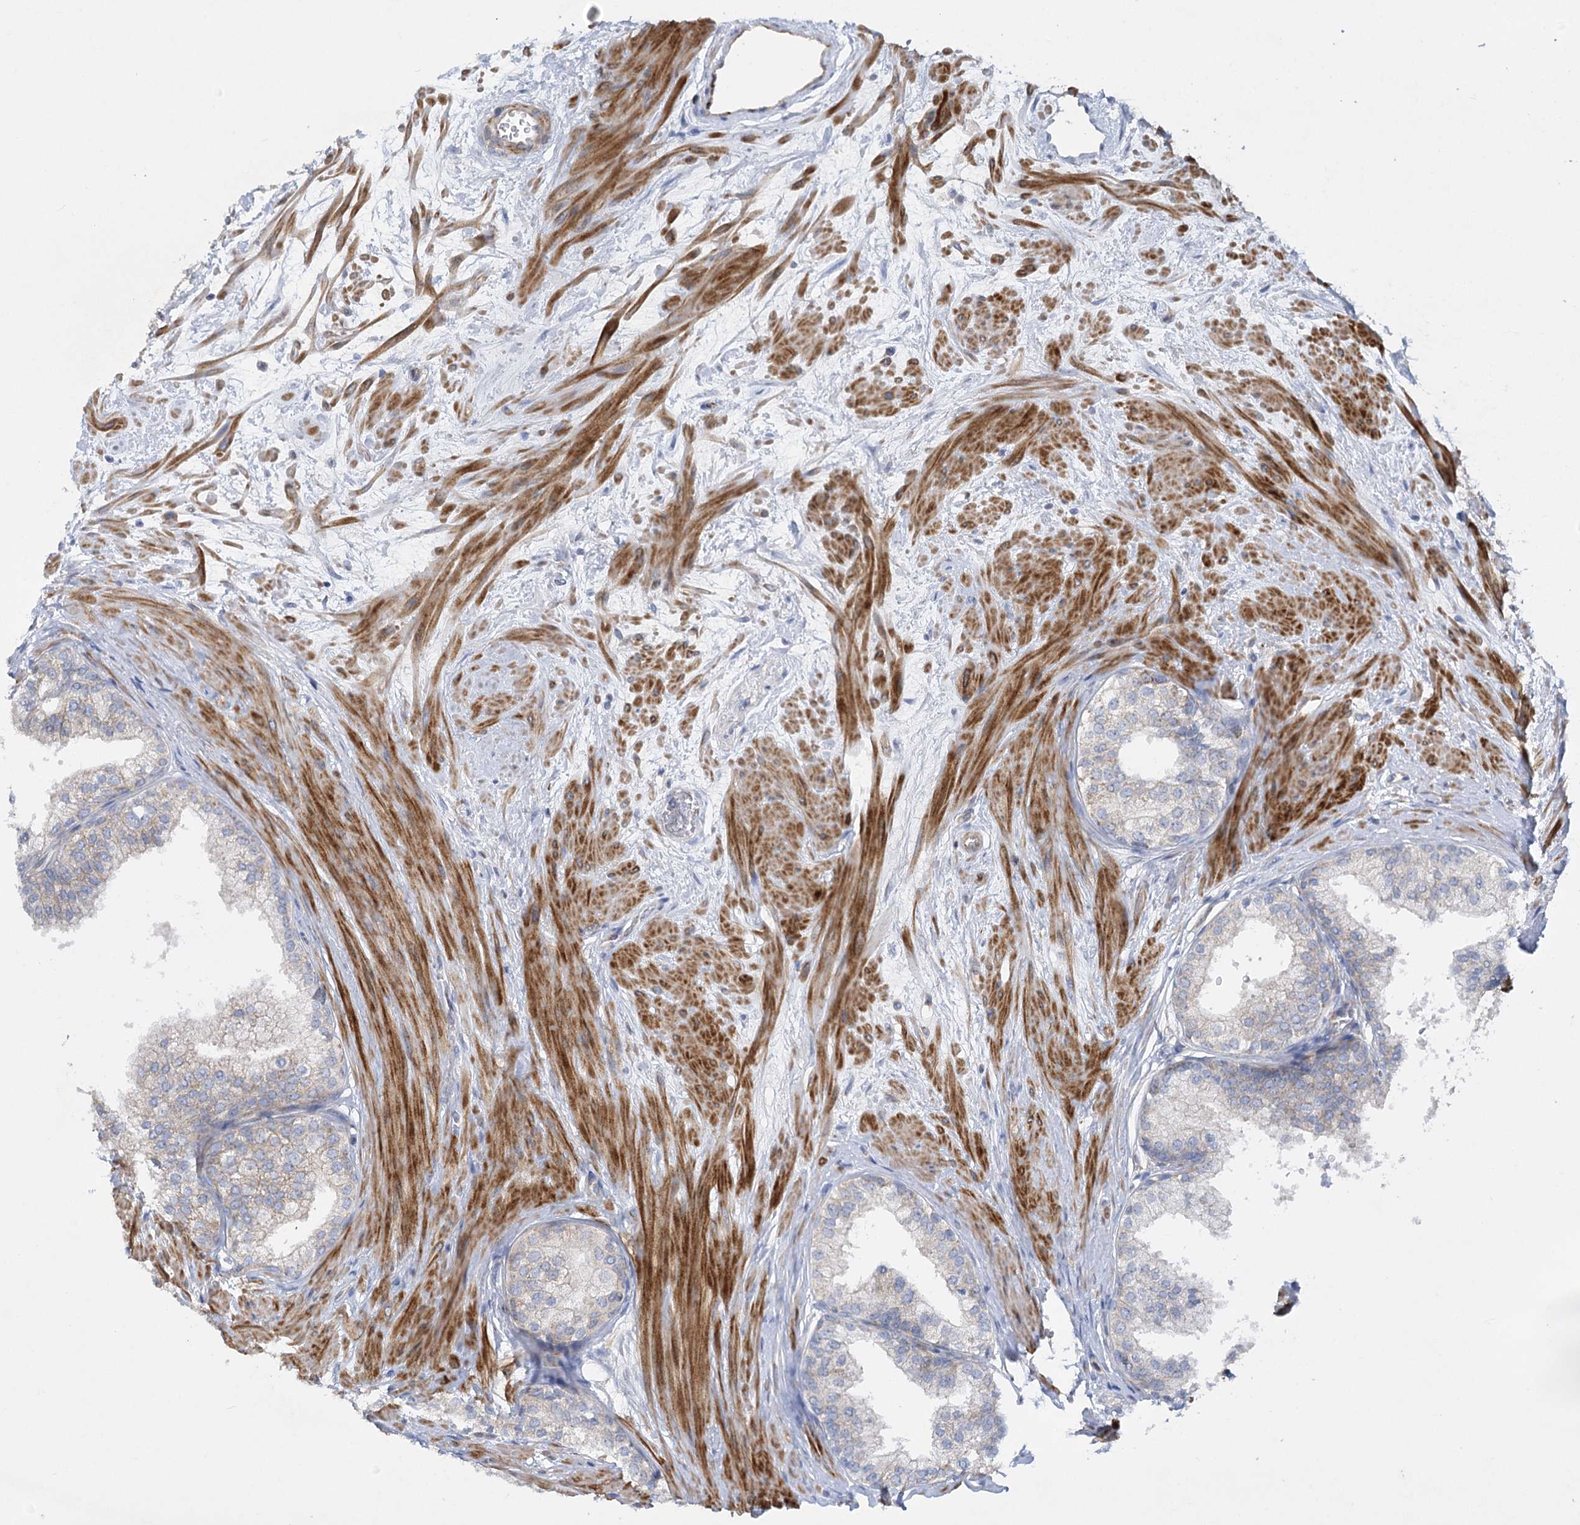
{"staining": {"intensity": "moderate", "quantity": "25%-75%", "location": "cytoplasmic/membranous"}, "tissue": "prostate", "cell_type": "Glandular cells", "image_type": "normal", "snomed": [{"axis": "morphology", "description": "Normal tissue, NOS"}, {"axis": "topography", "description": "Prostate"}], "caption": "Immunohistochemistry micrograph of benign prostate stained for a protein (brown), which demonstrates medium levels of moderate cytoplasmic/membranous positivity in approximately 25%-75% of glandular cells.", "gene": "DHTKD1", "patient": {"sex": "male", "age": 60}}